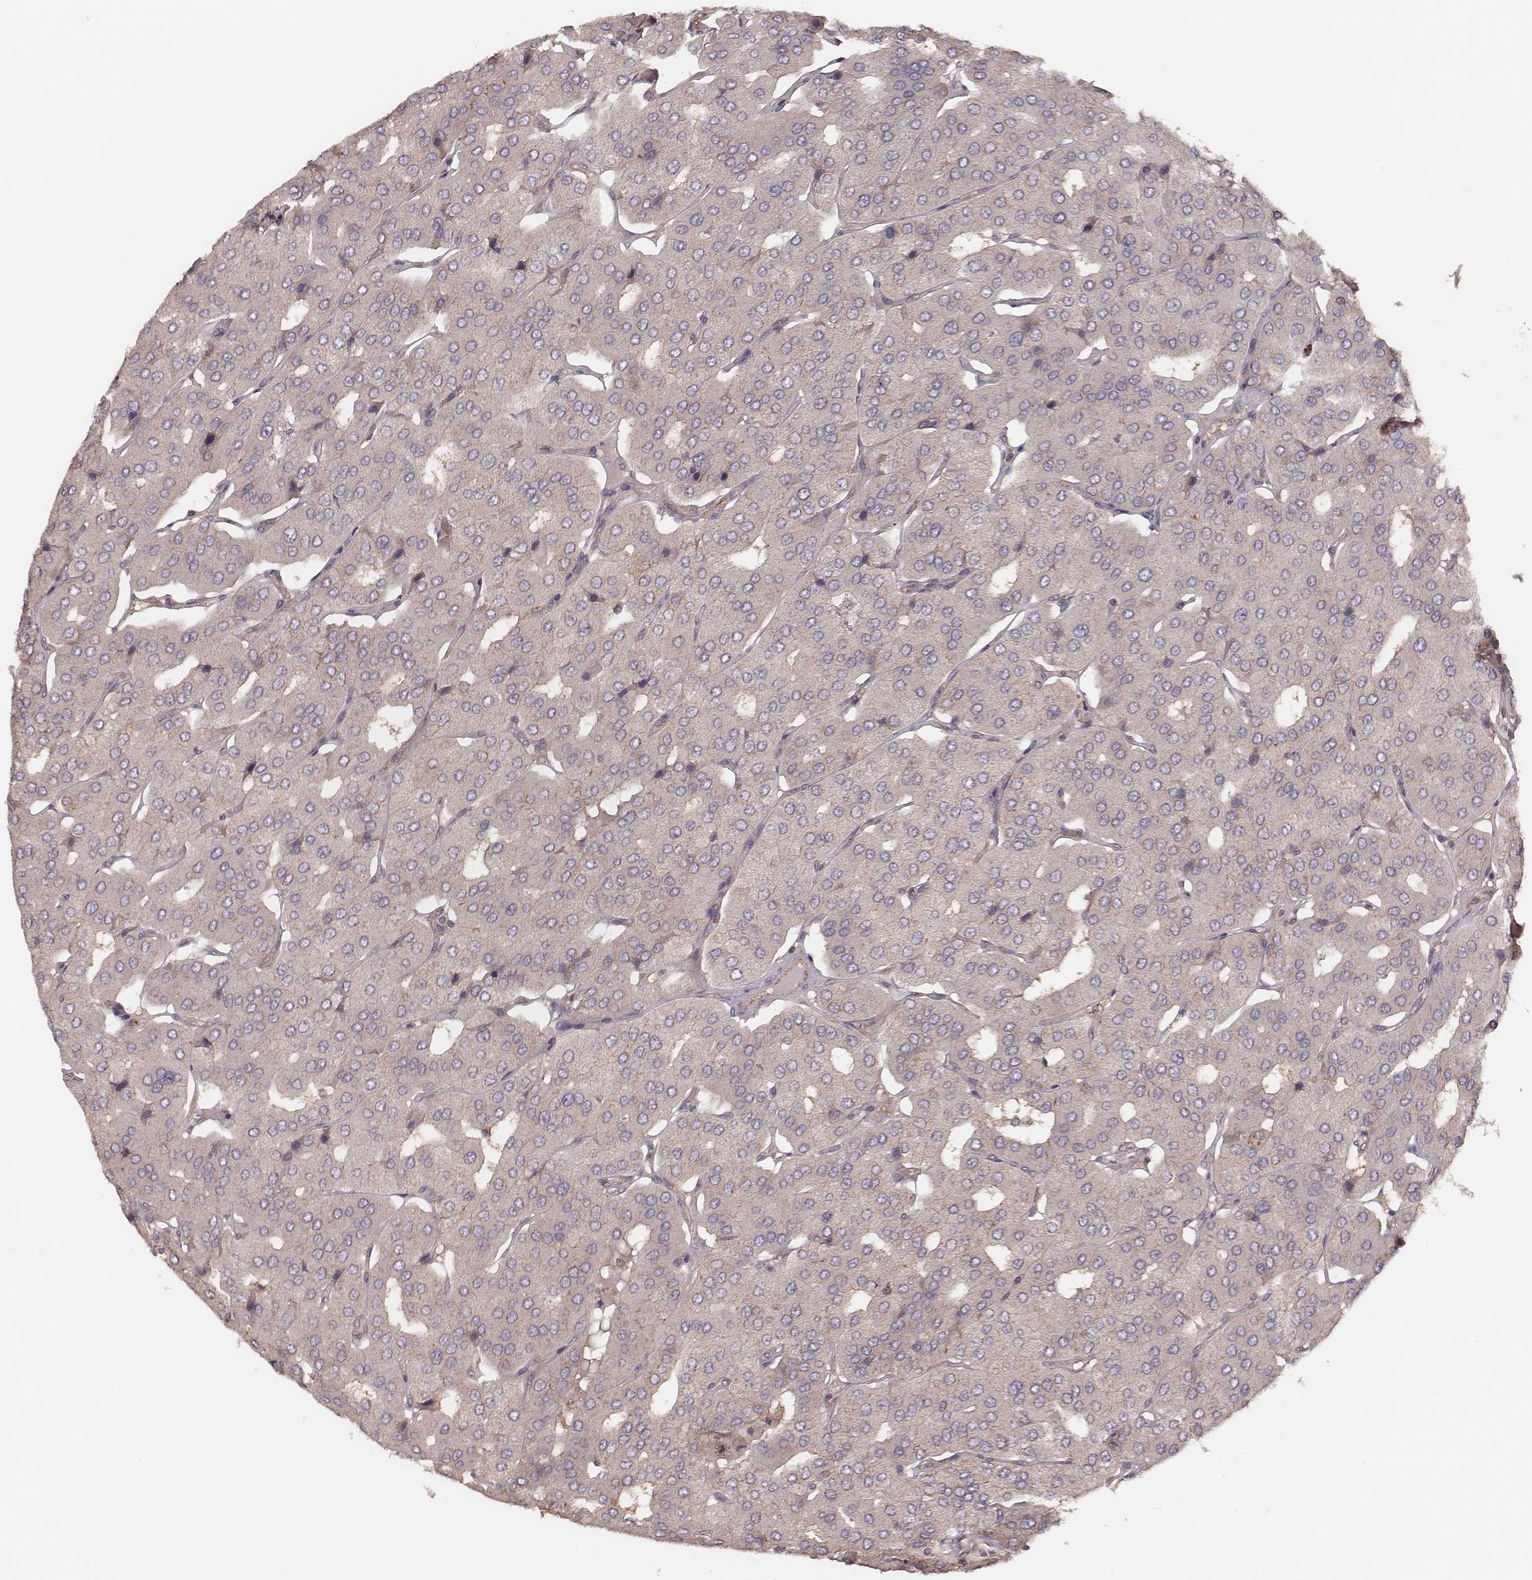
{"staining": {"intensity": "negative", "quantity": "none", "location": "none"}, "tissue": "parathyroid gland", "cell_type": "Glandular cells", "image_type": "normal", "snomed": [{"axis": "morphology", "description": "Normal tissue, NOS"}, {"axis": "morphology", "description": "Adenoma, NOS"}, {"axis": "topography", "description": "Parathyroid gland"}], "caption": "Glandular cells show no significant expression in unremarkable parathyroid gland.", "gene": "CARS1", "patient": {"sex": "female", "age": 86}}